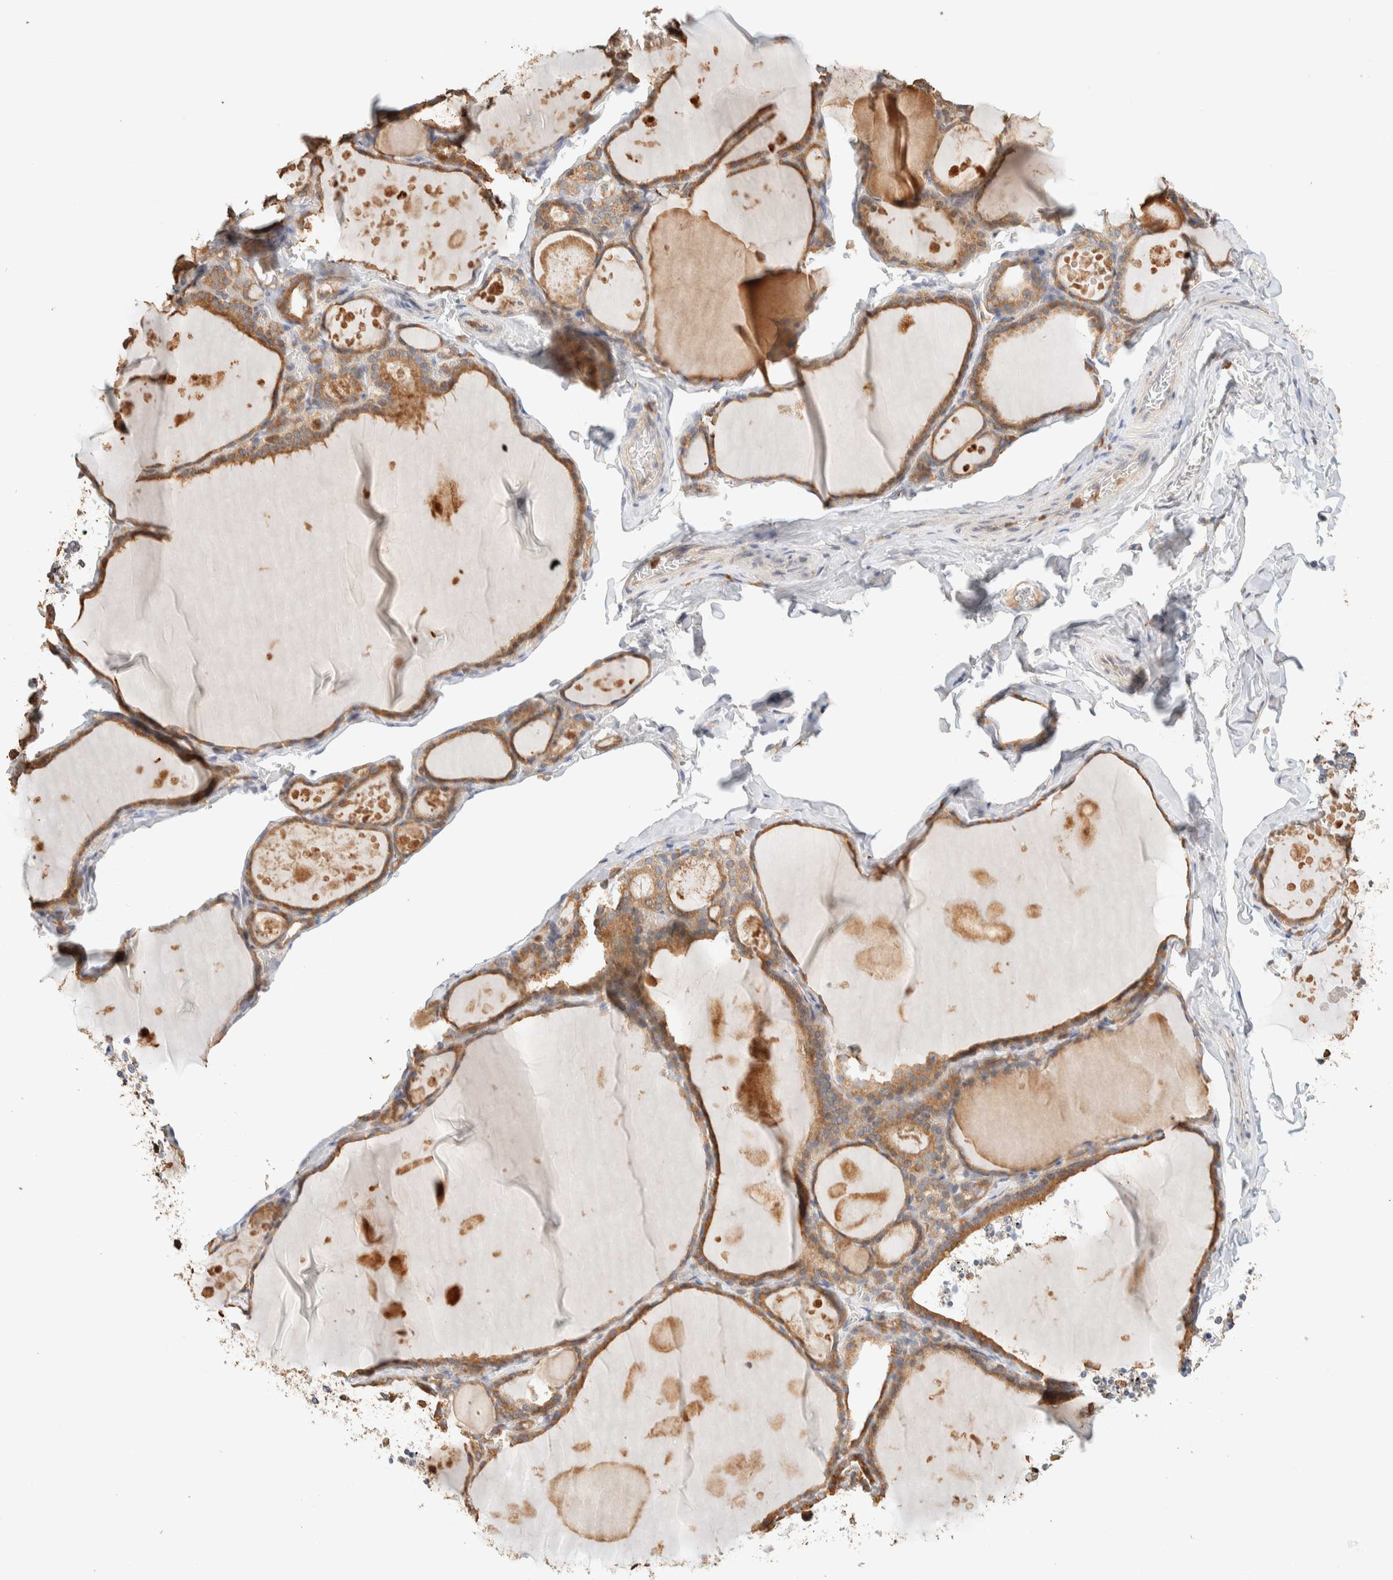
{"staining": {"intensity": "moderate", "quantity": ">75%", "location": "cytoplasmic/membranous"}, "tissue": "thyroid gland", "cell_type": "Glandular cells", "image_type": "normal", "snomed": [{"axis": "morphology", "description": "Normal tissue, NOS"}, {"axis": "topography", "description": "Thyroid gland"}], "caption": "Brown immunohistochemical staining in benign thyroid gland demonstrates moderate cytoplasmic/membranous positivity in approximately >75% of glandular cells.", "gene": "TTC3", "patient": {"sex": "male", "age": 56}}